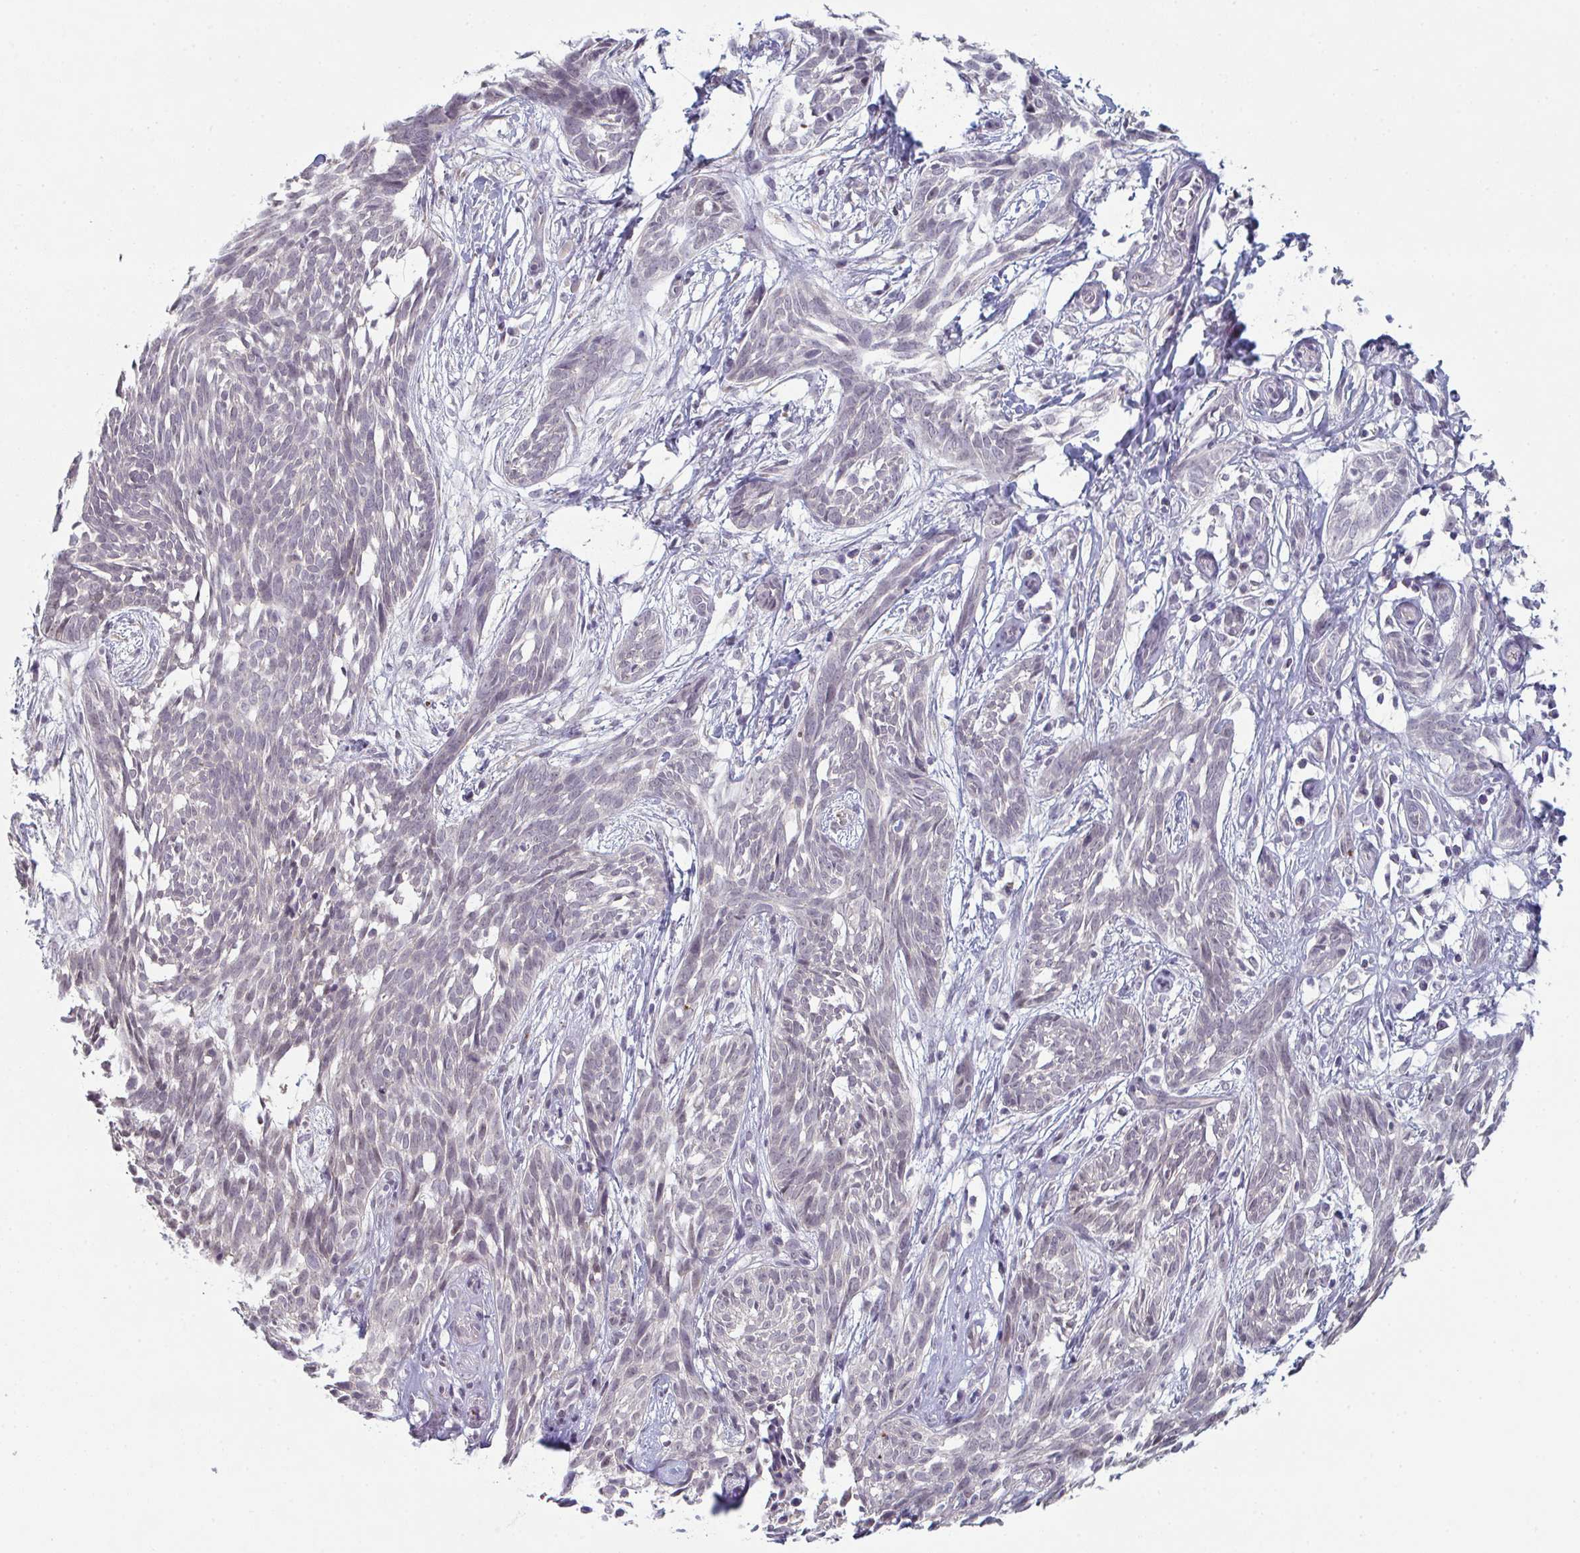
{"staining": {"intensity": "negative", "quantity": "none", "location": "none"}, "tissue": "skin cancer", "cell_type": "Tumor cells", "image_type": "cancer", "snomed": [{"axis": "morphology", "description": "Basal cell carcinoma"}, {"axis": "topography", "description": "Skin"}, {"axis": "topography", "description": "Skin, foot"}], "caption": "High magnification brightfield microscopy of skin basal cell carcinoma stained with DAB (3,3'-diaminobenzidine) (brown) and counterstained with hematoxylin (blue): tumor cells show no significant expression.", "gene": "ZNF214", "patient": {"sex": "female", "age": 86}}